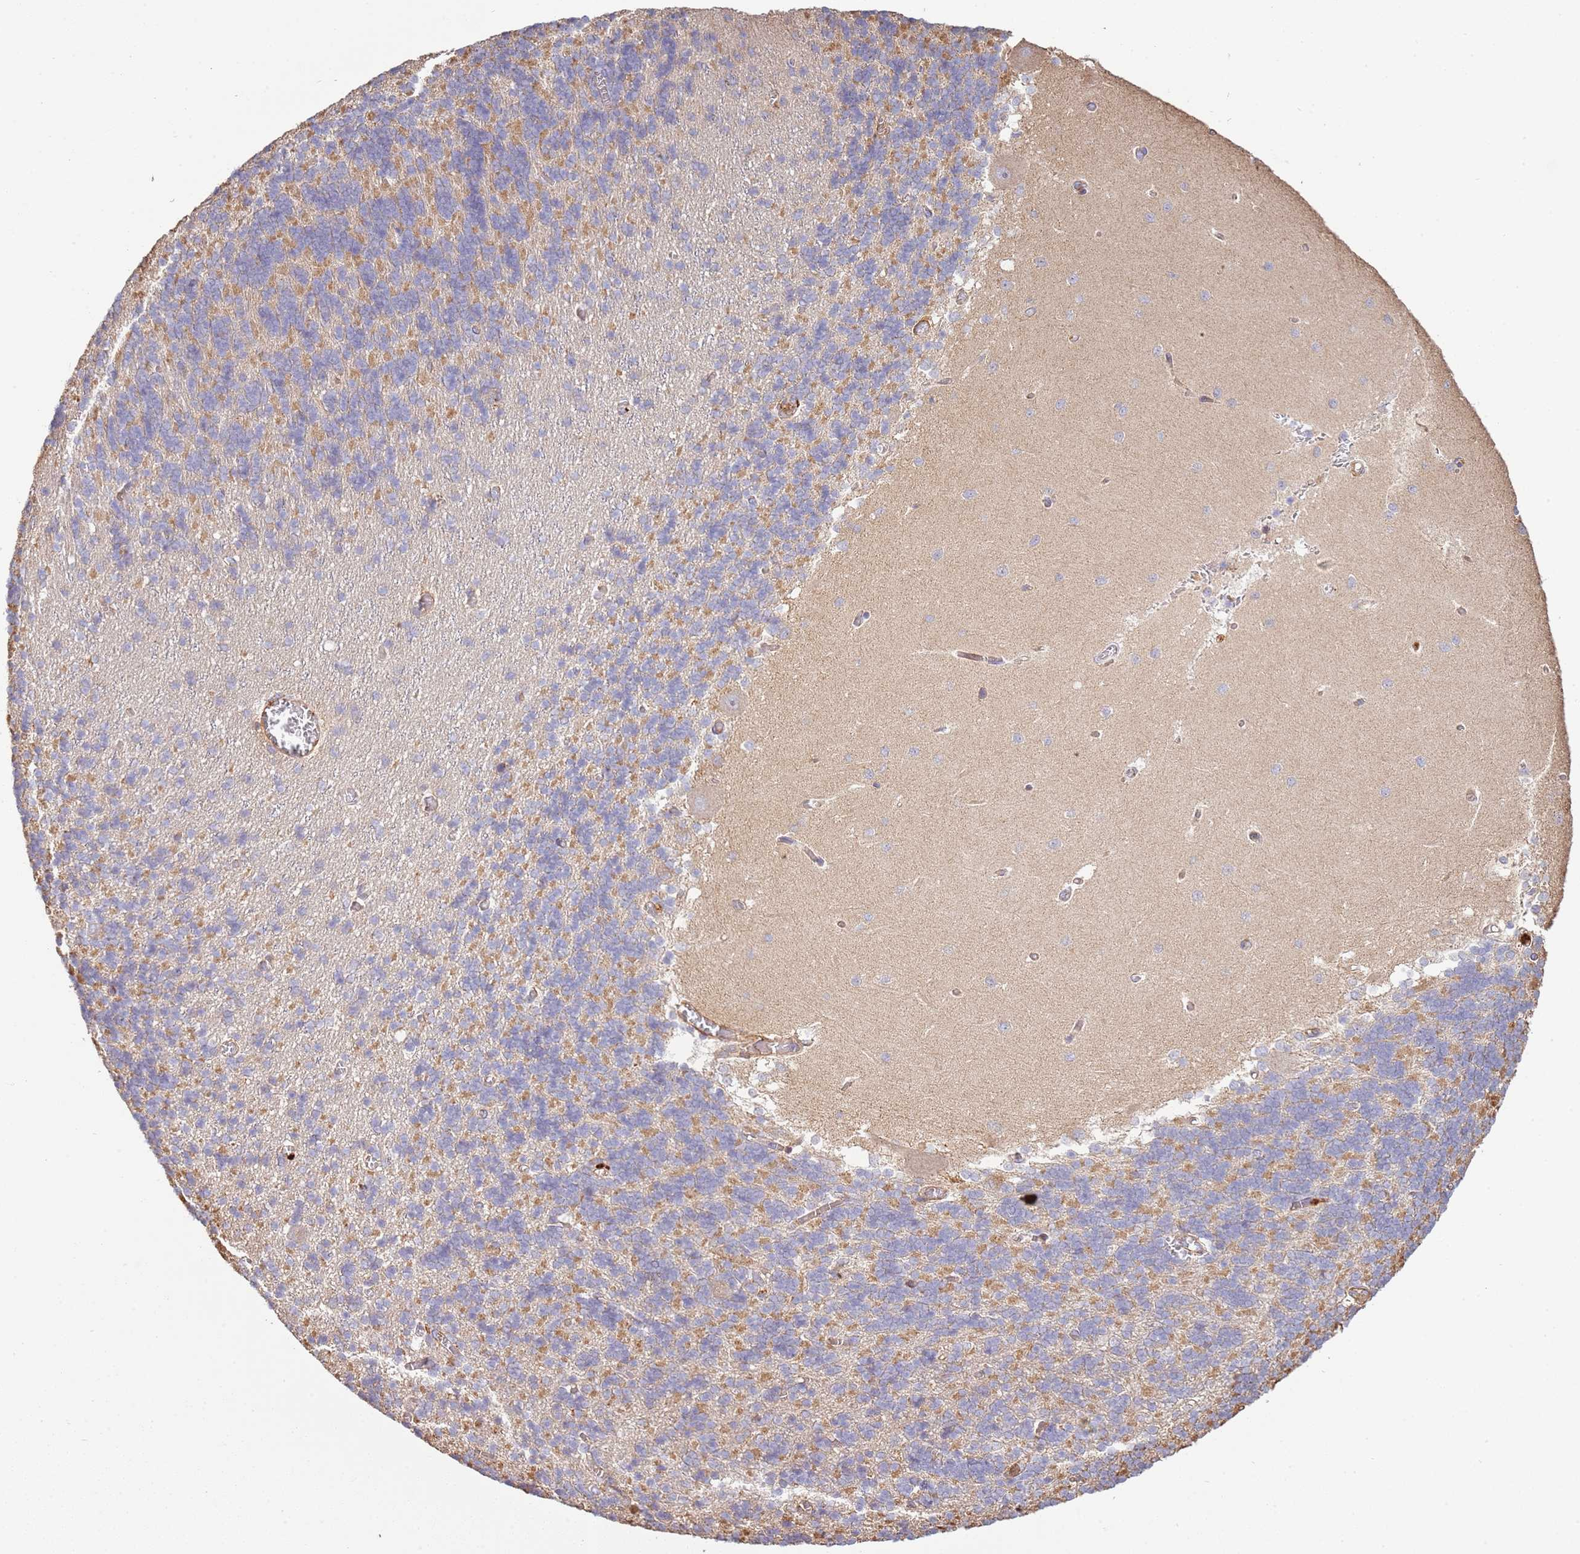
{"staining": {"intensity": "moderate", "quantity": "25%-75%", "location": "cytoplasmic/membranous"}, "tissue": "cerebellum", "cell_type": "Cells in granular layer", "image_type": "normal", "snomed": [{"axis": "morphology", "description": "Normal tissue, NOS"}, {"axis": "topography", "description": "Cerebellum"}], "caption": "DAB (3,3'-diaminobenzidine) immunohistochemical staining of normal cerebellum demonstrates moderate cytoplasmic/membranous protein expression in about 25%-75% of cells in granular layer. (brown staining indicates protein expression, while blue staining denotes nuclei).", "gene": "NDUFAF4", "patient": {"sex": "male", "age": 37}}